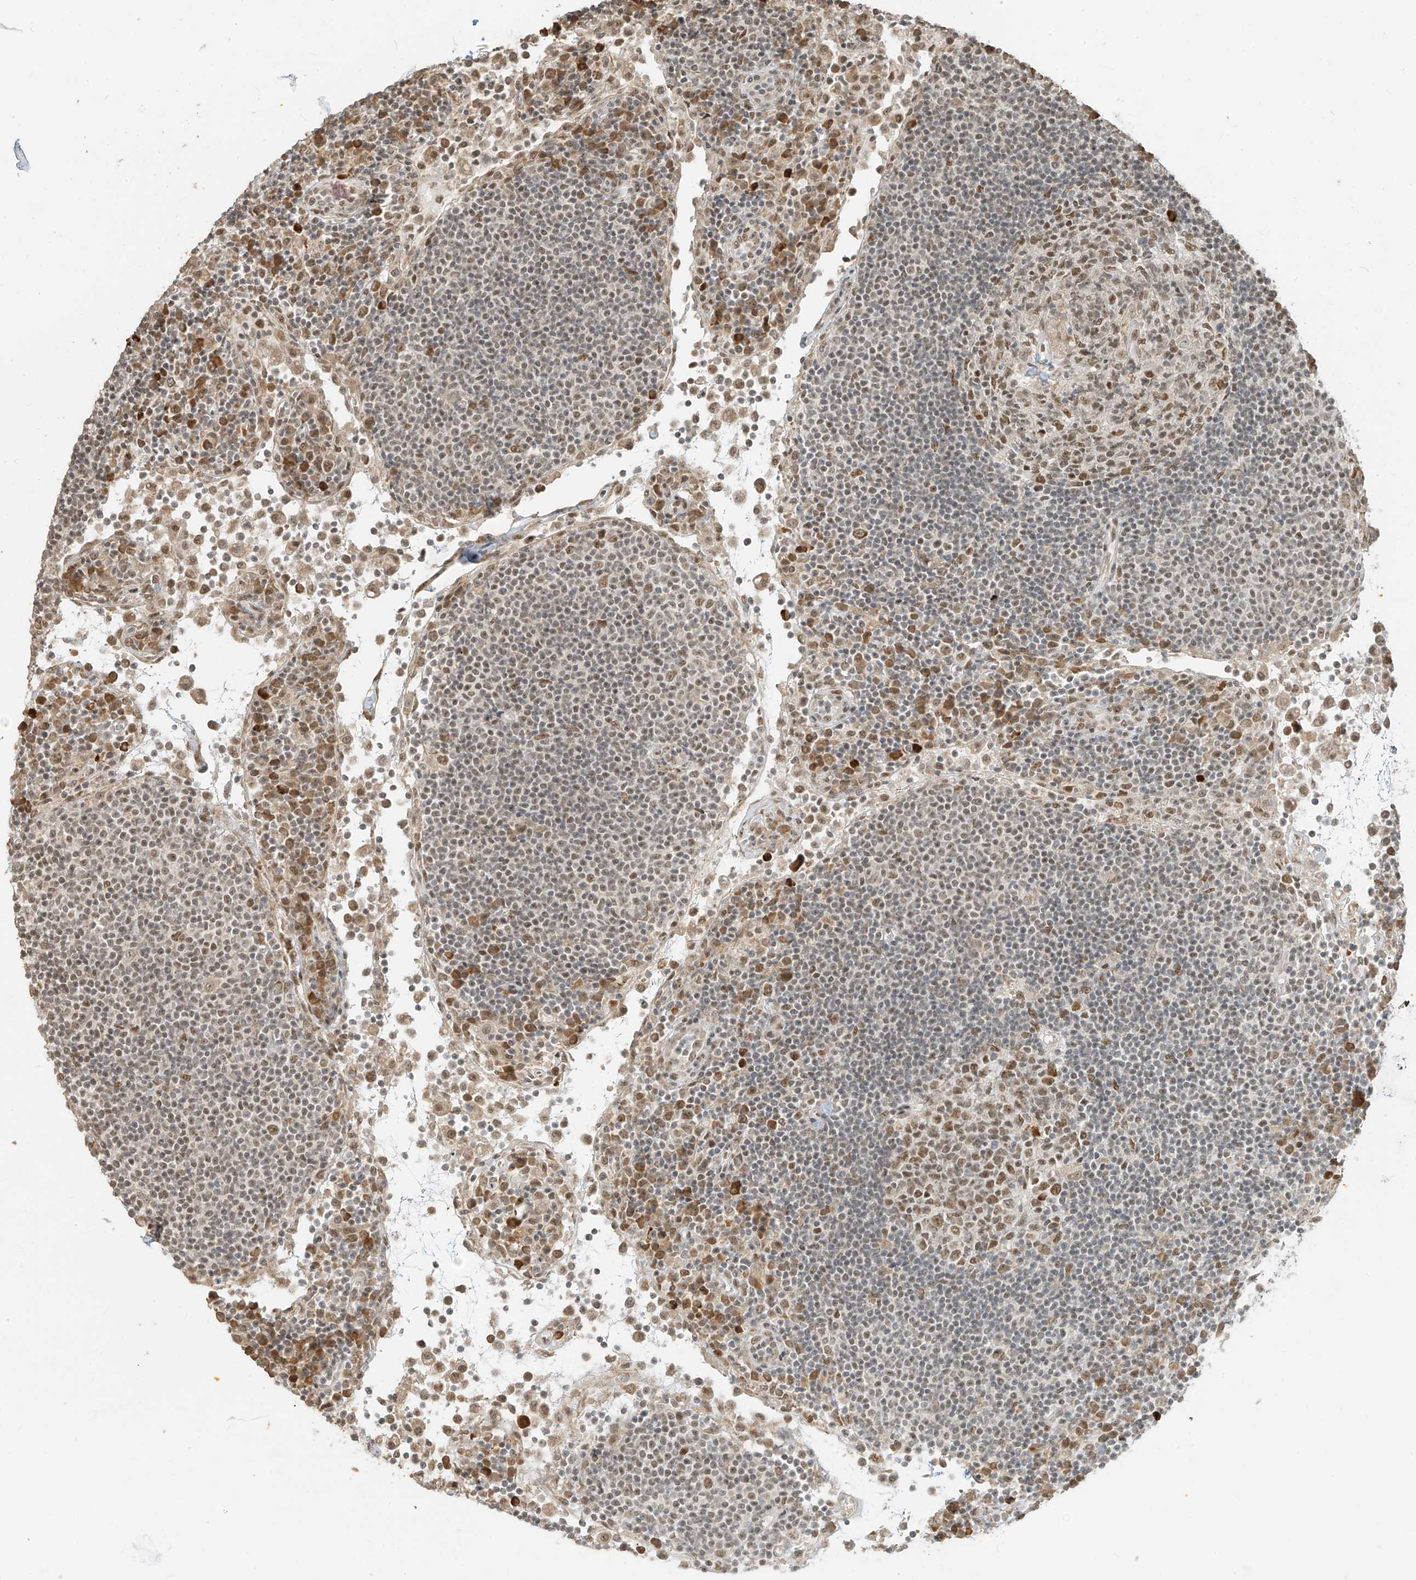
{"staining": {"intensity": "moderate", "quantity": ">75%", "location": "nuclear"}, "tissue": "lymph node", "cell_type": "Germinal center cells", "image_type": "normal", "snomed": [{"axis": "morphology", "description": "Normal tissue, NOS"}, {"axis": "topography", "description": "Lymph node"}], "caption": "Protein staining of unremarkable lymph node shows moderate nuclear expression in approximately >75% of germinal center cells.", "gene": "ZMYM2", "patient": {"sex": "female", "age": 53}}